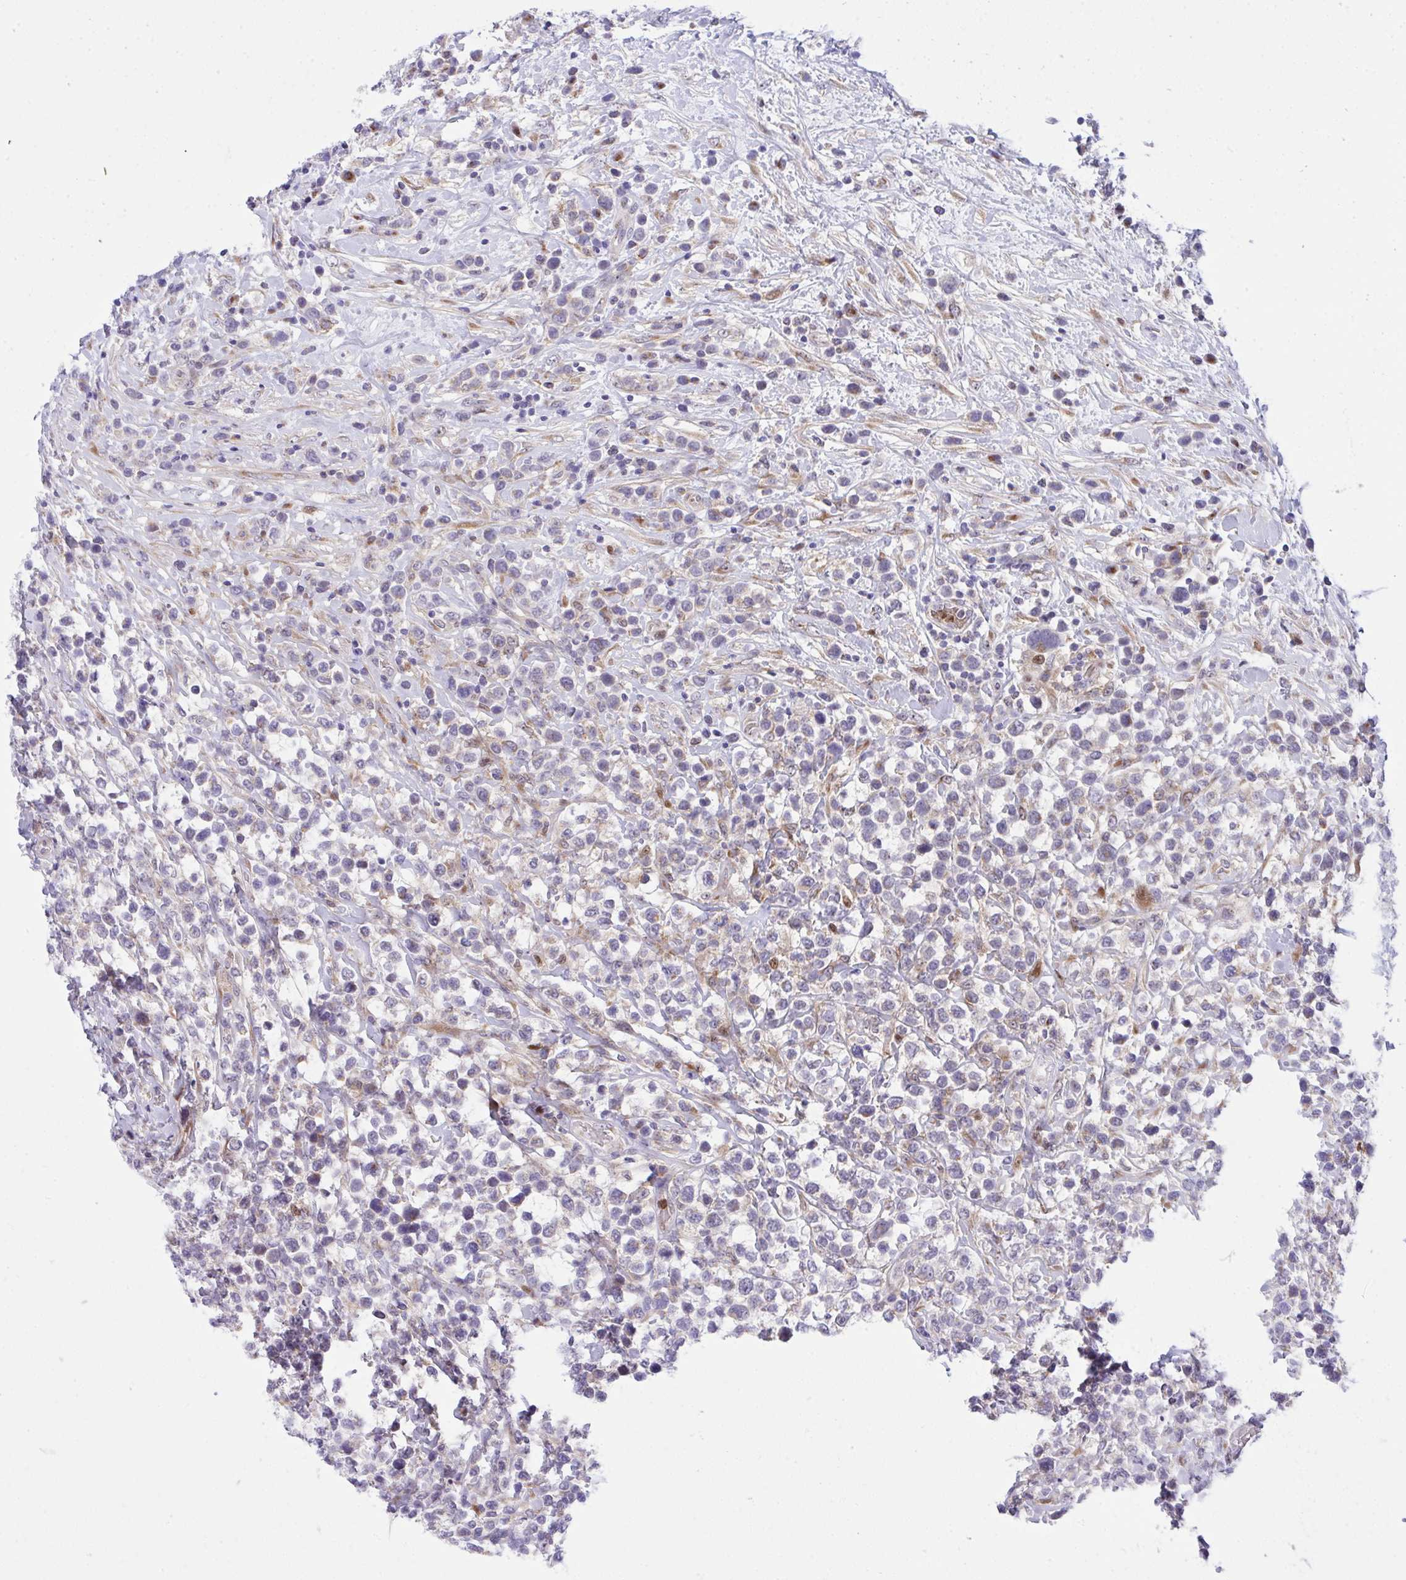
{"staining": {"intensity": "weak", "quantity": "<25%", "location": "cytoplasmic/membranous"}, "tissue": "lymphoma", "cell_type": "Tumor cells", "image_type": "cancer", "snomed": [{"axis": "morphology", "description": "Malignant lymphoma, non-Hodgkin's type, High grade"}, {"axis": "topography", "description": "Soft tissue"}], "caption": "This is a micrograph of immunohistochemistry (IHC) staining of lymphoma, which shows no positivity in tumor cells.", "gene": "ZNF554", "patient": {"sex": "female", "age": 56}}